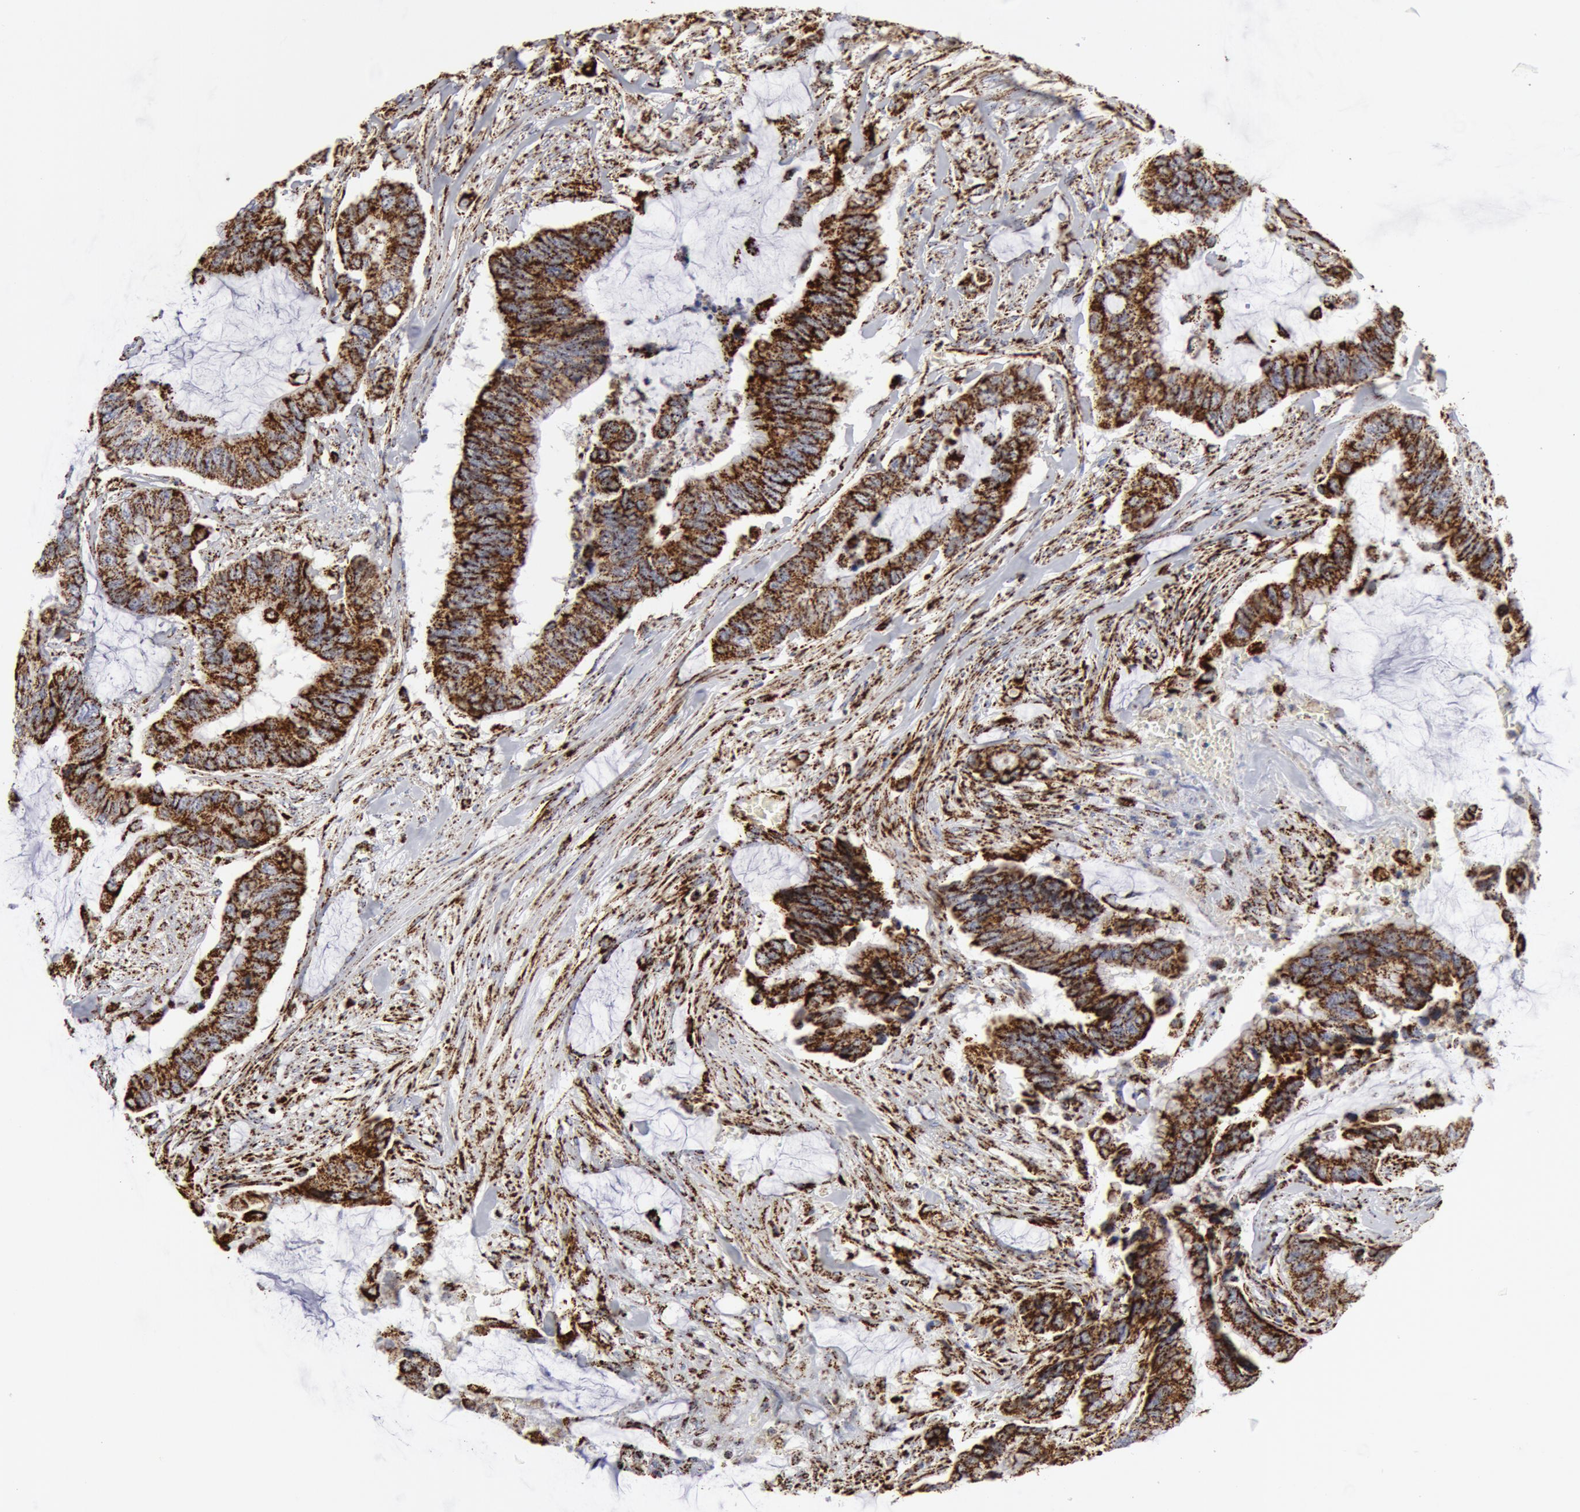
{"staining": {"intensity": "strong", "quantity": ">75%", "location": "cytoplasmic/membranous"}, "tissue": "colorectal cancer", "cell_type": "Tumor cells", "image_type": "cancer", "snomed": [{"axis": "morphology", "description": "Adenocarcinoma, NOS"}, {"axis": "topography", "description": "Rectum"}], "caption": "Protein expression analysis of colorectal adenocarcinoma displays strong cytoplasmic/membranous positivity in about >75% of tumor cells.", "gene": "ATP5F1B", "patient": {"sex": "female", "age": 81}}